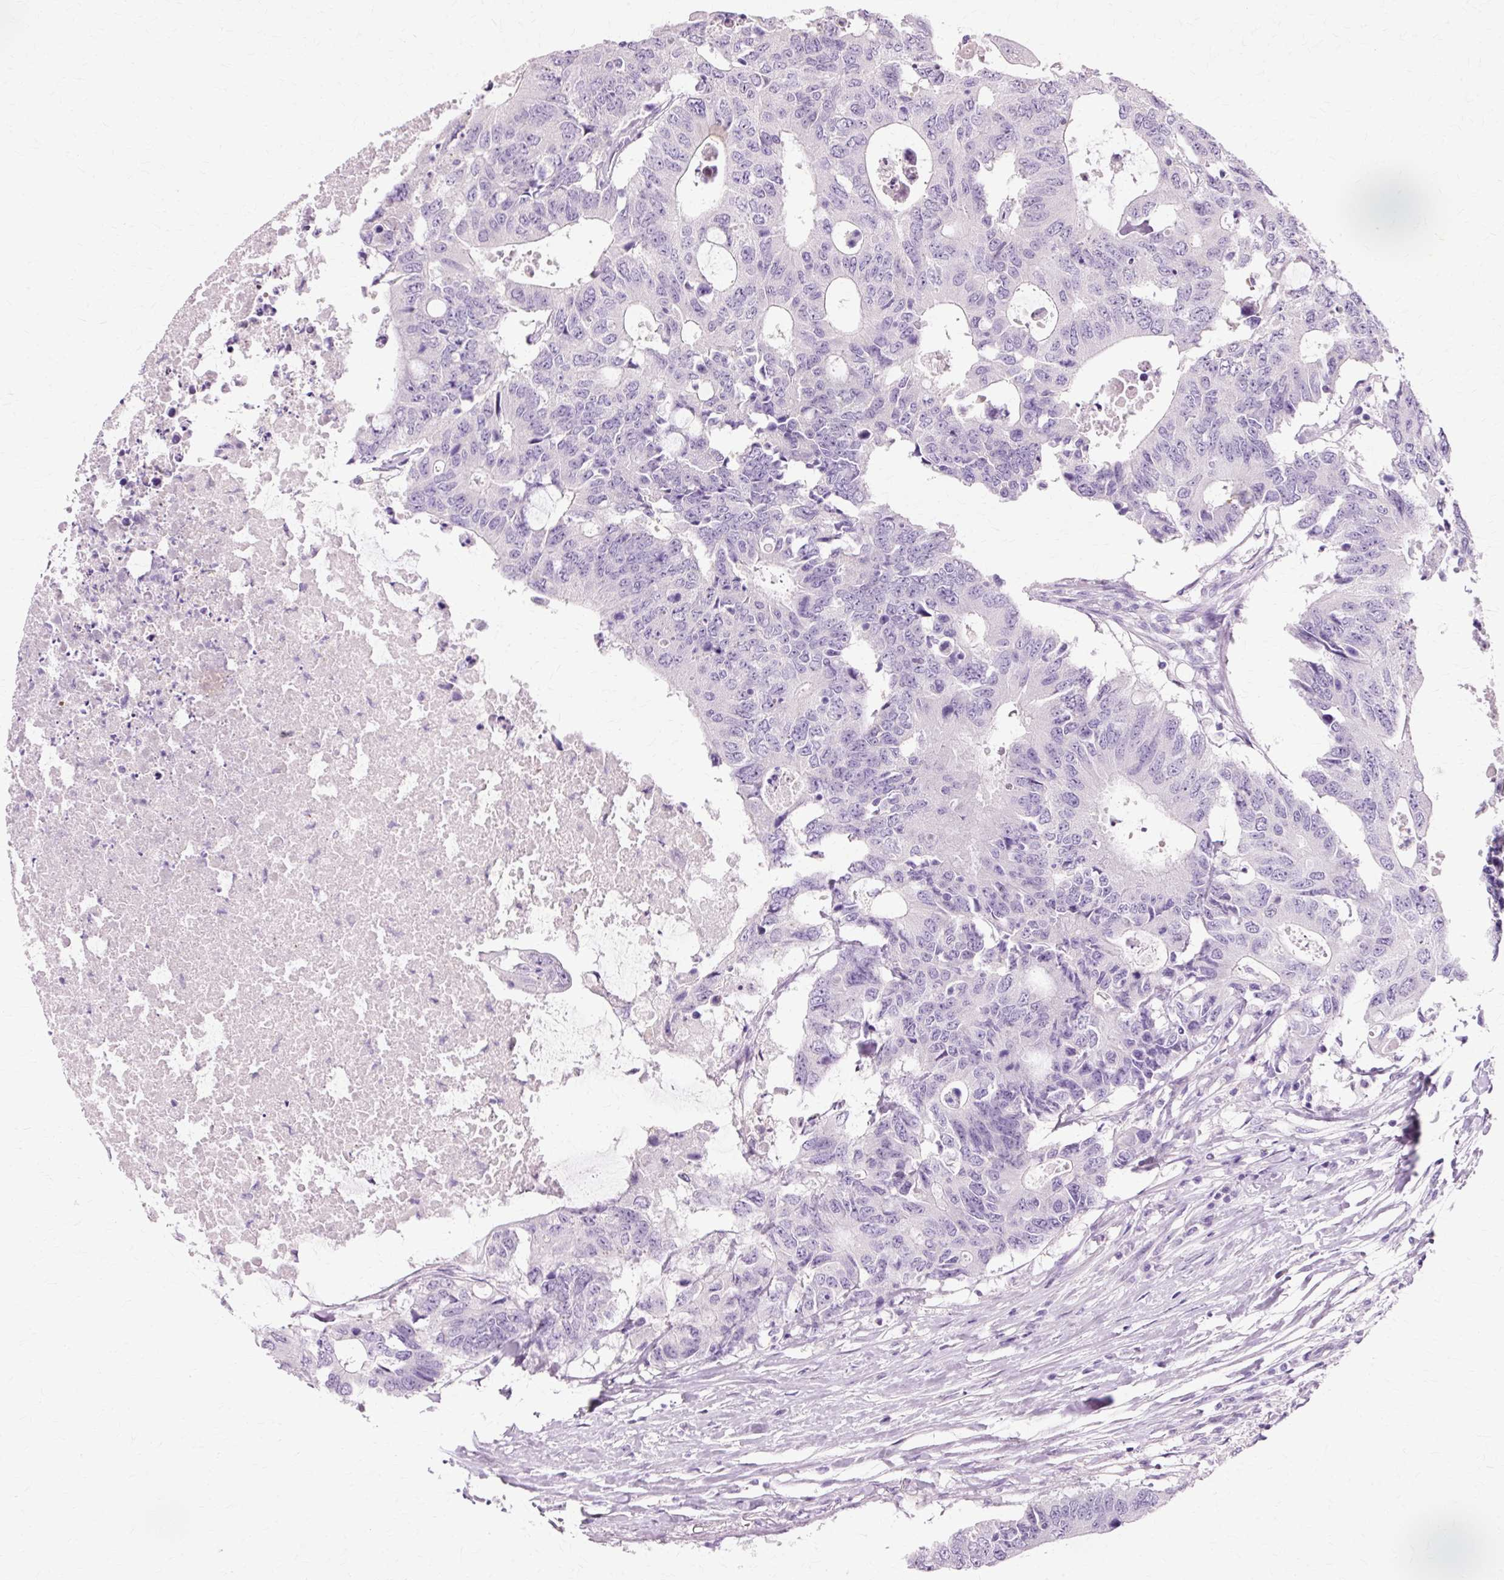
{"staining": {"intensity": "negative", "quantity": "none", "location": "none"}, "tissue": "colorectal cancer", "cell_type": "Tumor cells", "image_type": "cancer", "snomed": [{"axis": "morphology", "description": "Adenocarcinoma, NOS"}, {"axis": "topography", "description": "Colon"}], "caption": "A histopathology image of colorectal cancer (adenocarcinoma) stained for a protein exhibits no brown staining in tumor cells.", "gene": "VN1R2", "patient": {"sex": "male", "age": 71}}